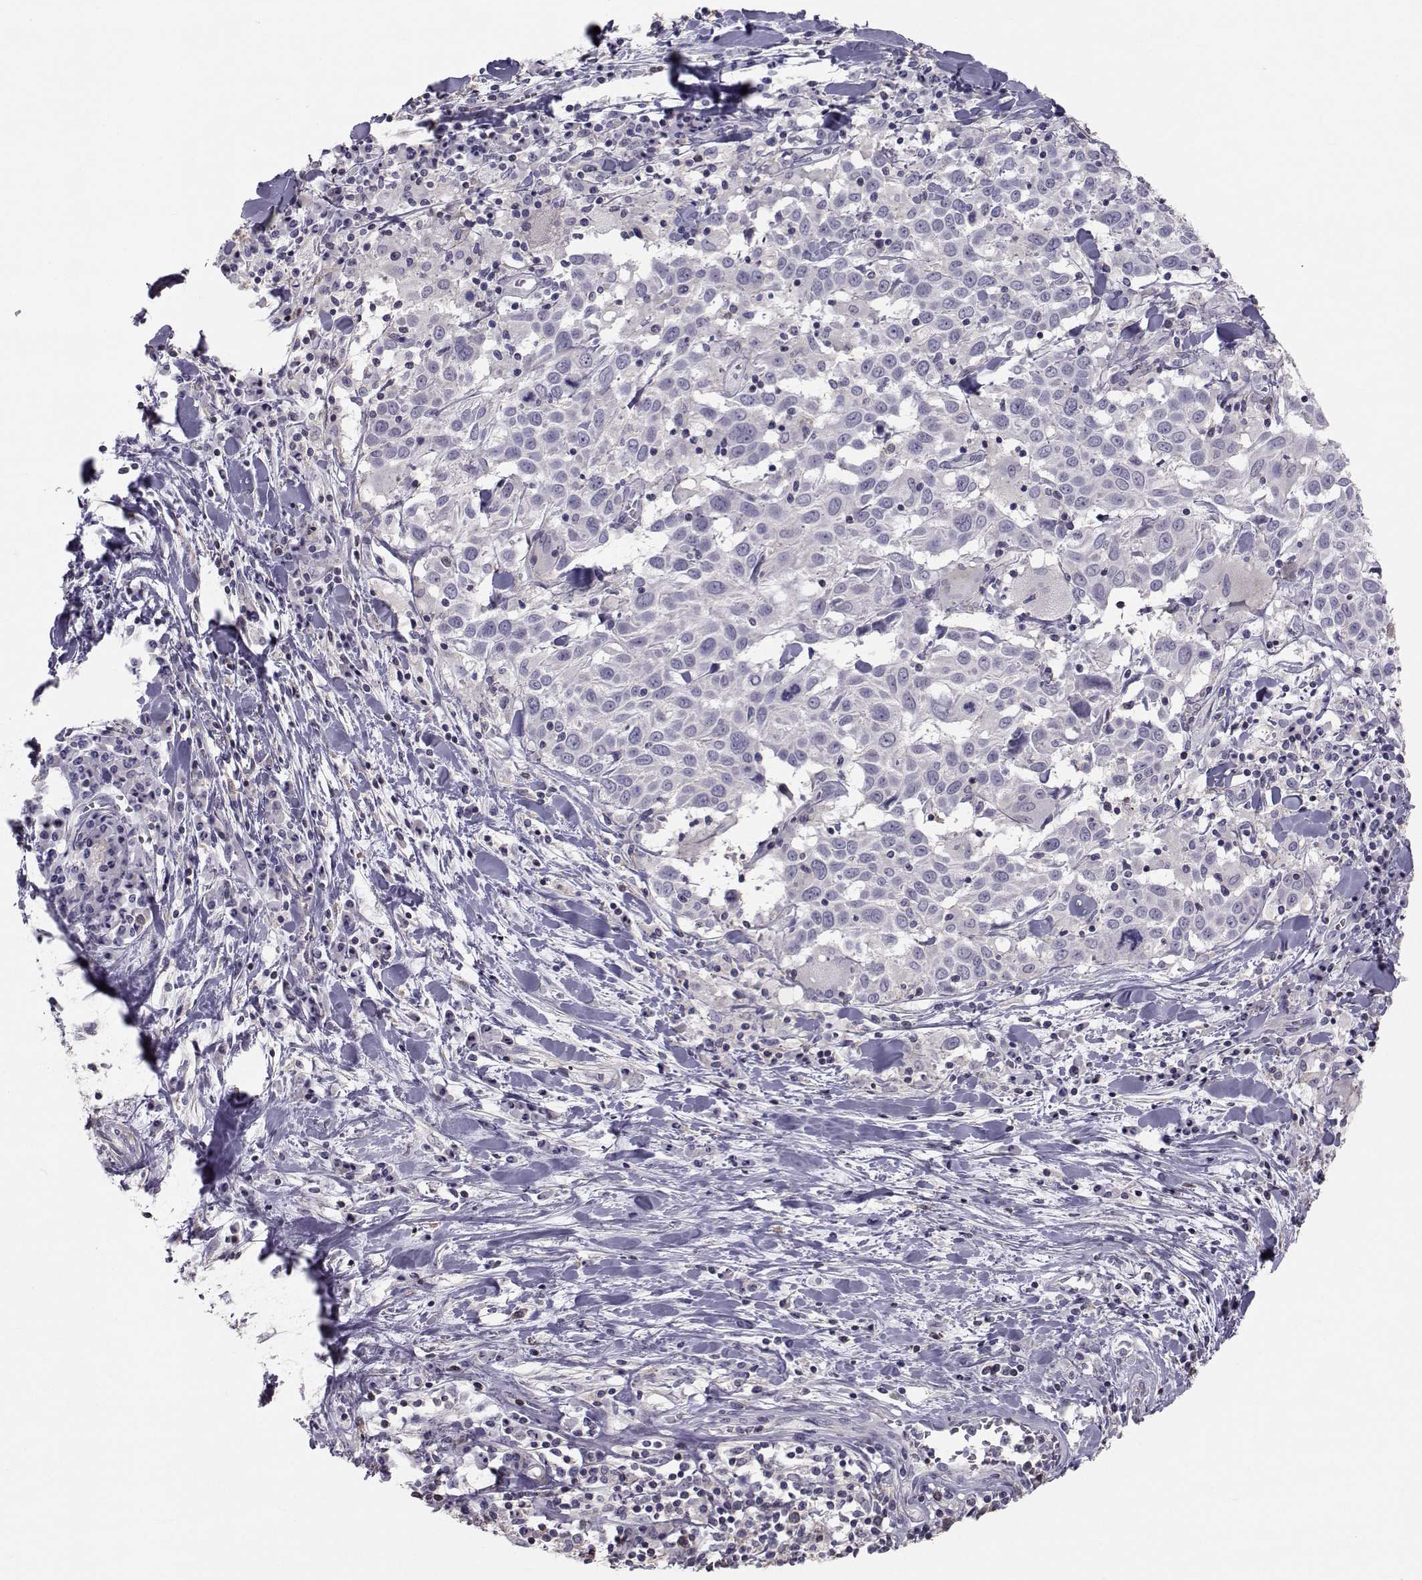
{"staining": {"intensity": "negative", "quantity": "none", "location": "none"}, "tissue": "lung cancer", "cell_type": "Tumor cells", "image_type": "cancer", "snomed": [{"axis": "morphology", "description": "Squamous cell carcinoma, NOS"}, {"axis": "topography", "description": "Lung"}], "caption": "IHC of lung cancer (squamous cell carcinoma) displays no positivity in tumor cells.", "gene": "GARIN3", "patient": {"sex": "male", "age": 57}}